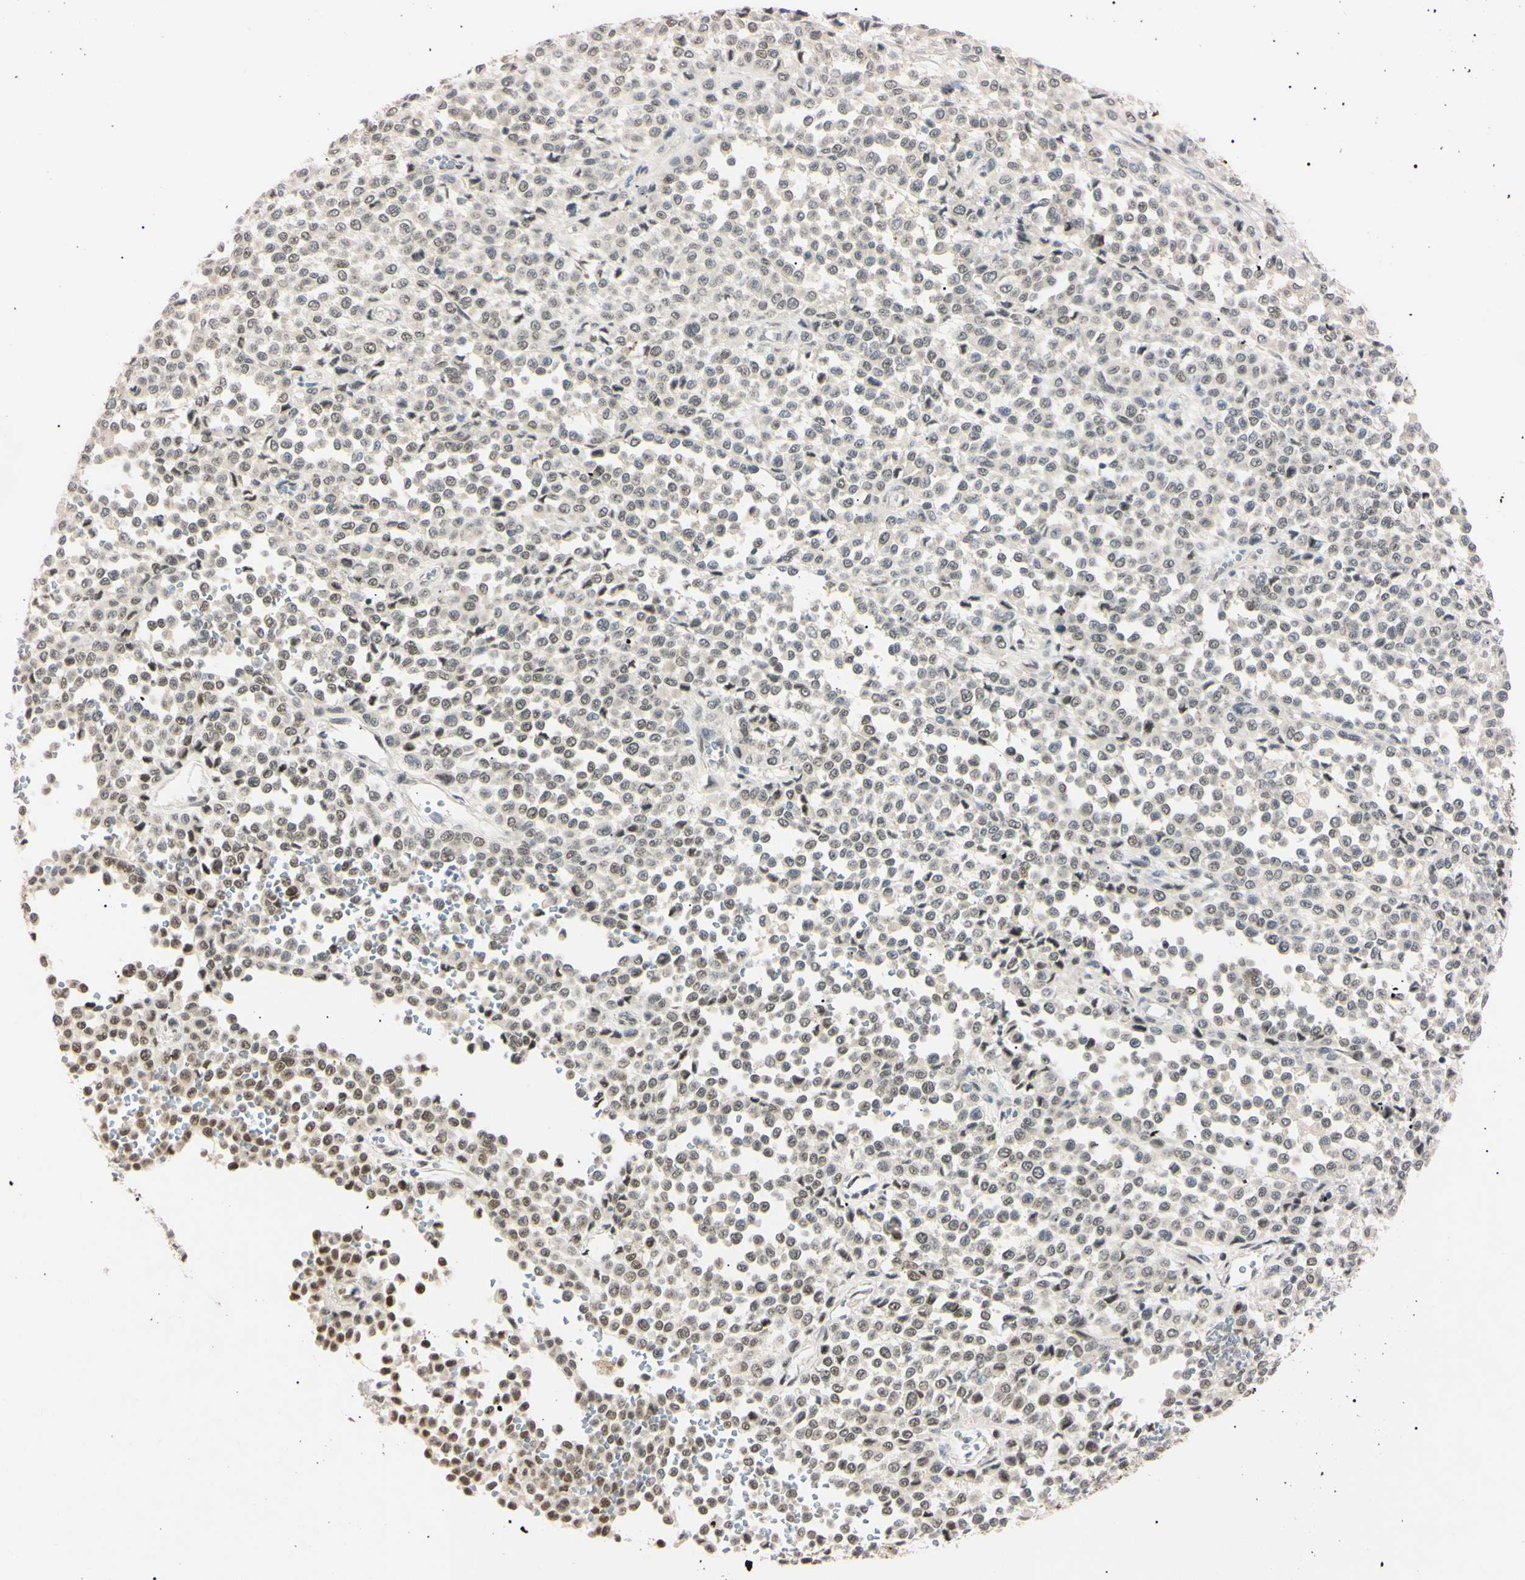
{"staining": {"intensity": "weak", "quantity": "25%-75%", "location": "nuclear"}, "tissue": "melanoma", "cell_type": "Tumor cells", "image_type": "cancer", "snomed": [{"axis": "morphology", "description": "Malignant melanoma, Metastatic site"}, {"axis": "topography", "description": "Pancreas"}], "caption": "Weak nuclear expression for a protein is seen in about 25%-75% of tumor cells of malignant melanoma (metastatic site) using immunohistochemistry.", "gene": "ZNF134", "patient": {"sex": "female", "age": 30}}